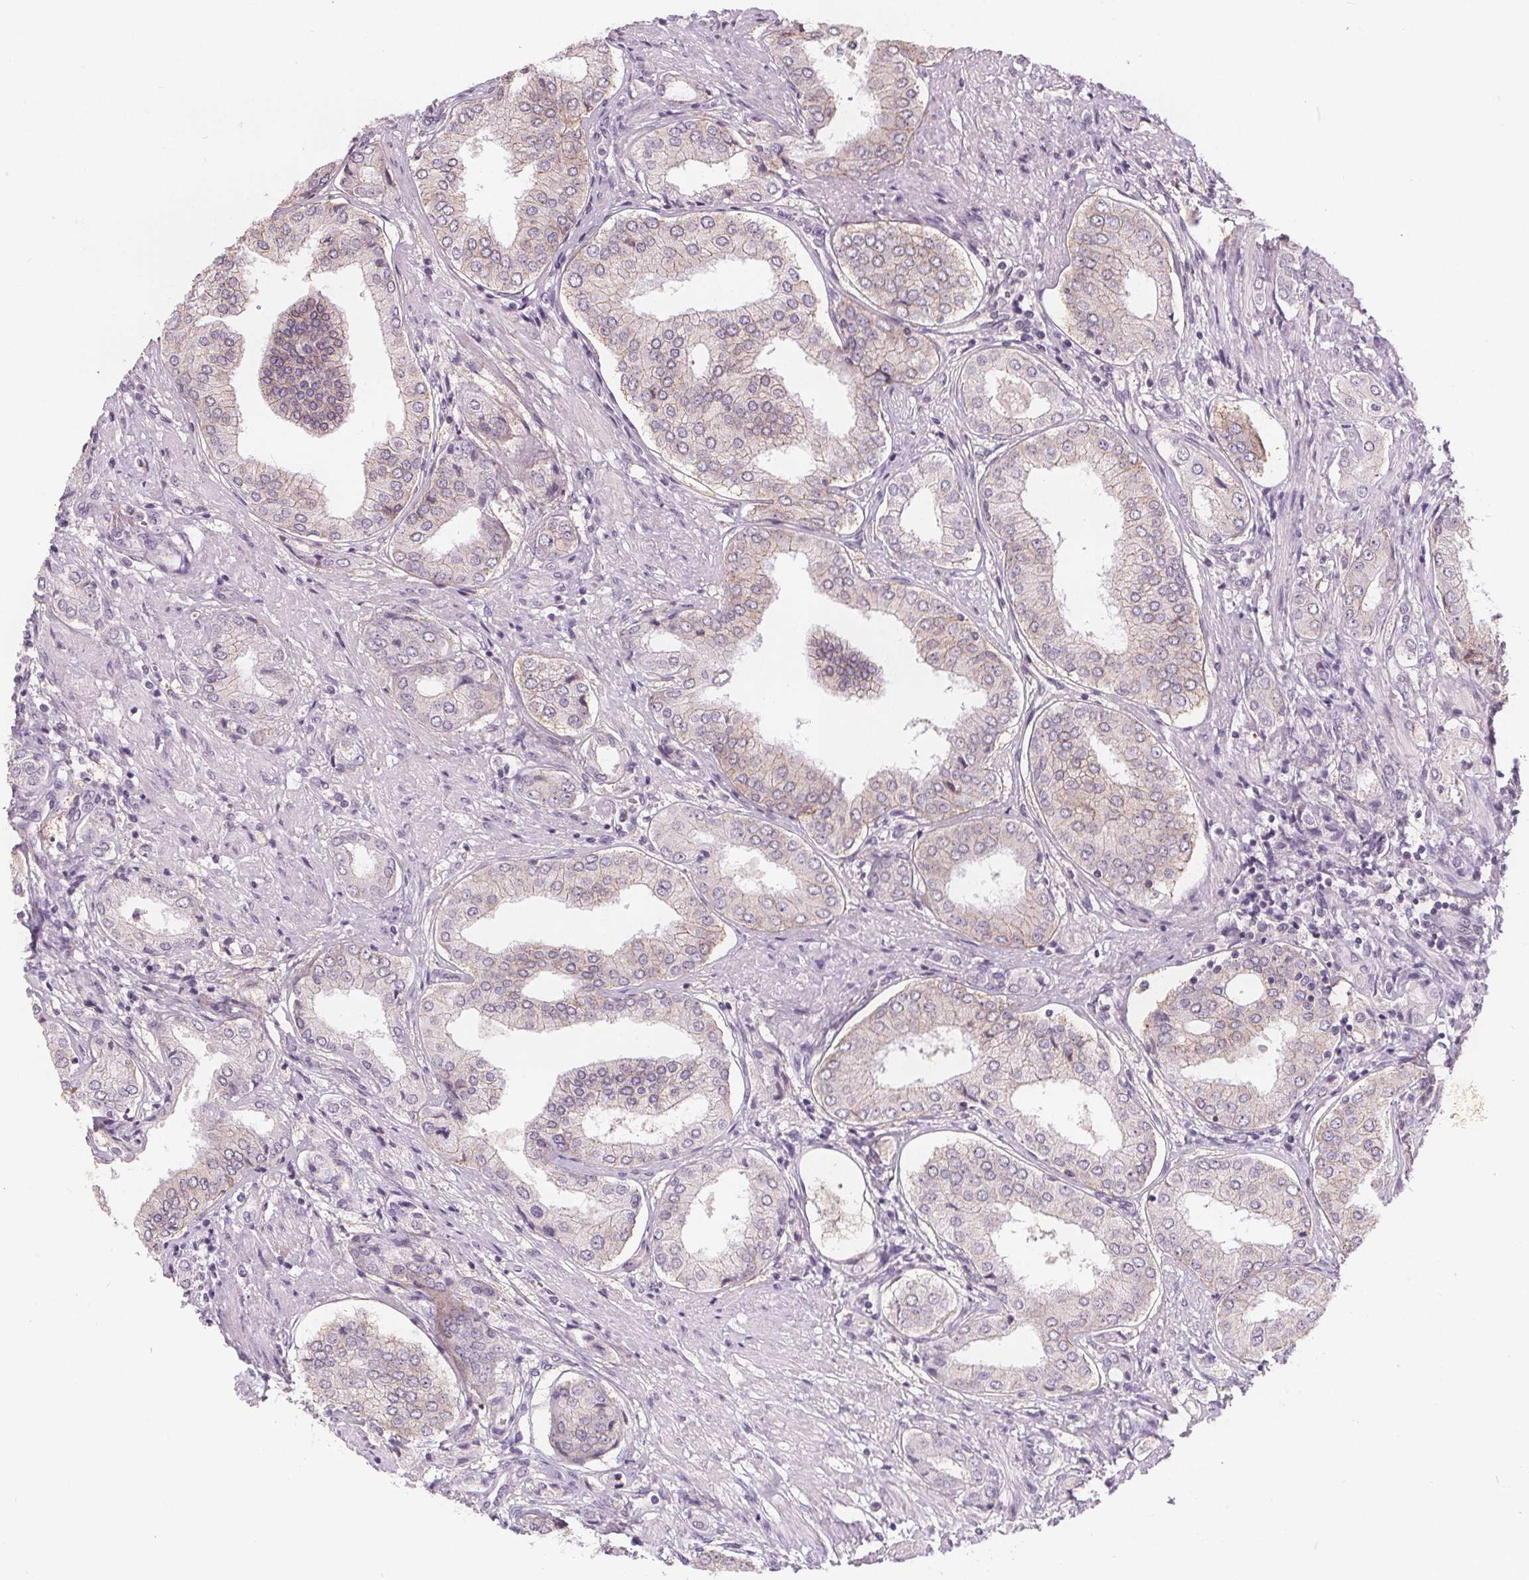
{"staining": {"intensity": "weak", "quantity": "<25%", "location": "cytoplasmic/membranous"}, "tissue": "prostate cancer", "cell_type": "Tumor cells", "image_type": "cancer", "snomed": [{"axis": "morphology", "description": "Adenocarcinoma, NOS"}, {"axis": "topography", "description": "Prostate"}], "caption": "An IHC image of adenocarcinoma (prostate) is shown. There is no staining in tumor cells of adenocarcinoma (prostate).", "gene": "ATP1A1", "patient": {"sex": "male", "age": 63}}